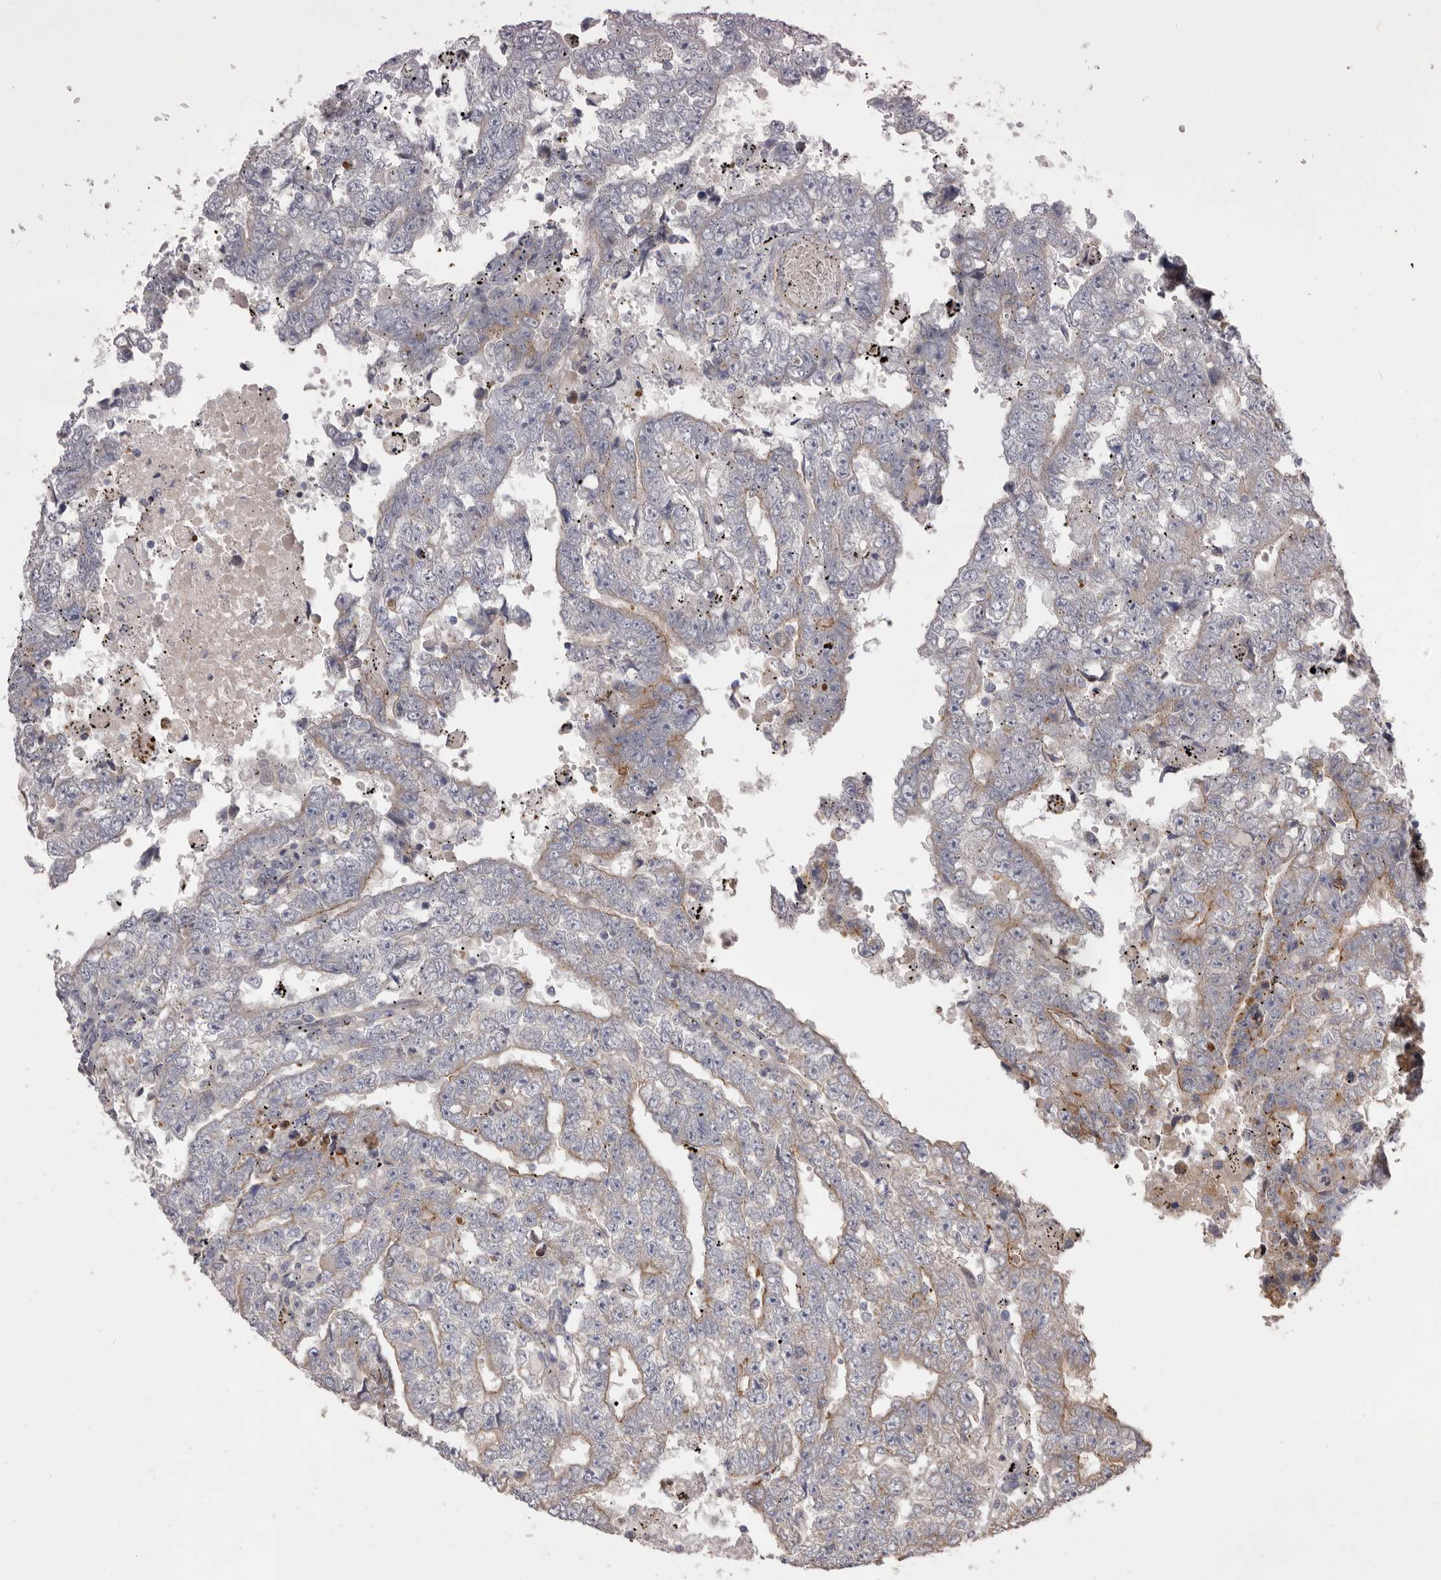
{"staining": {"intensity": "weak", "quantity": "<25%", "location": "cytoplasmic/membranous"}, "tissue": "testis cancer", "cell_type": "Tumor cells", "image_type": "cancer", "snomed": [{"axis": "morphology", "description": "Carcinoma, Embryonal, NOS"}, {"axis": "topography", "description": "Testis"}], "caption": "Tumor cells are negative for brown protein staining in testis embryonal carcinoma.", "gene": "VPS45", "patient": {"sex": "male", "age": 25}}